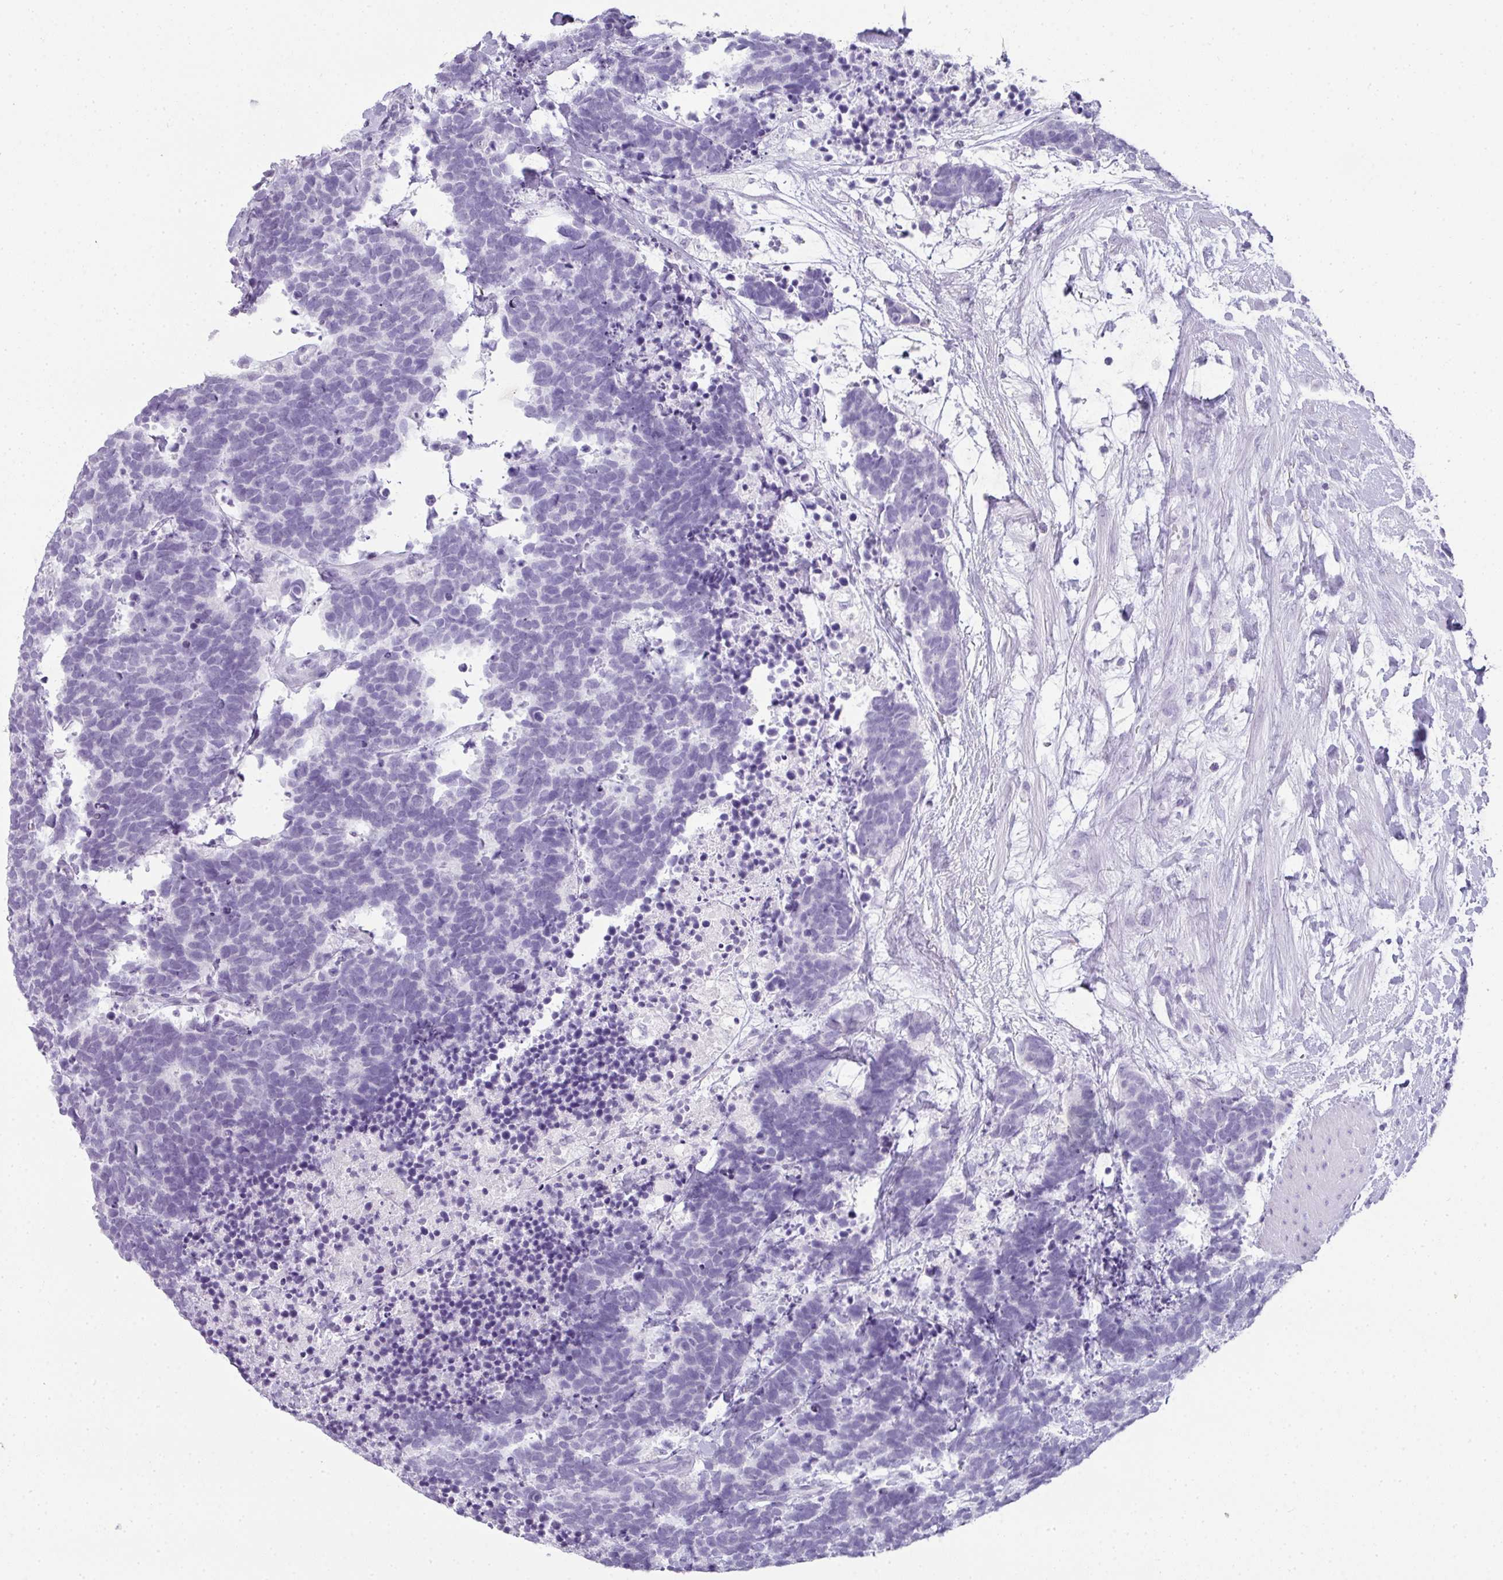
{"staining": {"intensity": "negative", "quantity": "none", "location": "none"}, "tissue": "carcinoid", "cell_type": "Tumor cells", "image_type": "cancer", "snomed": [{"axis": "morphology", "description": "Carcinoma, NOS"}, {"axis": "morphology", "description": "Carcinoid, malignant, NOS"}, {"axis": "topography", "description": "Prostate"}], "caption": "This is an immunohistochemistry photomicrograph of malignant carcinoid. There is no staining in tumor cells.", "gene": "RBMY1F", "patient": {"sex": "male", "age": 57}}